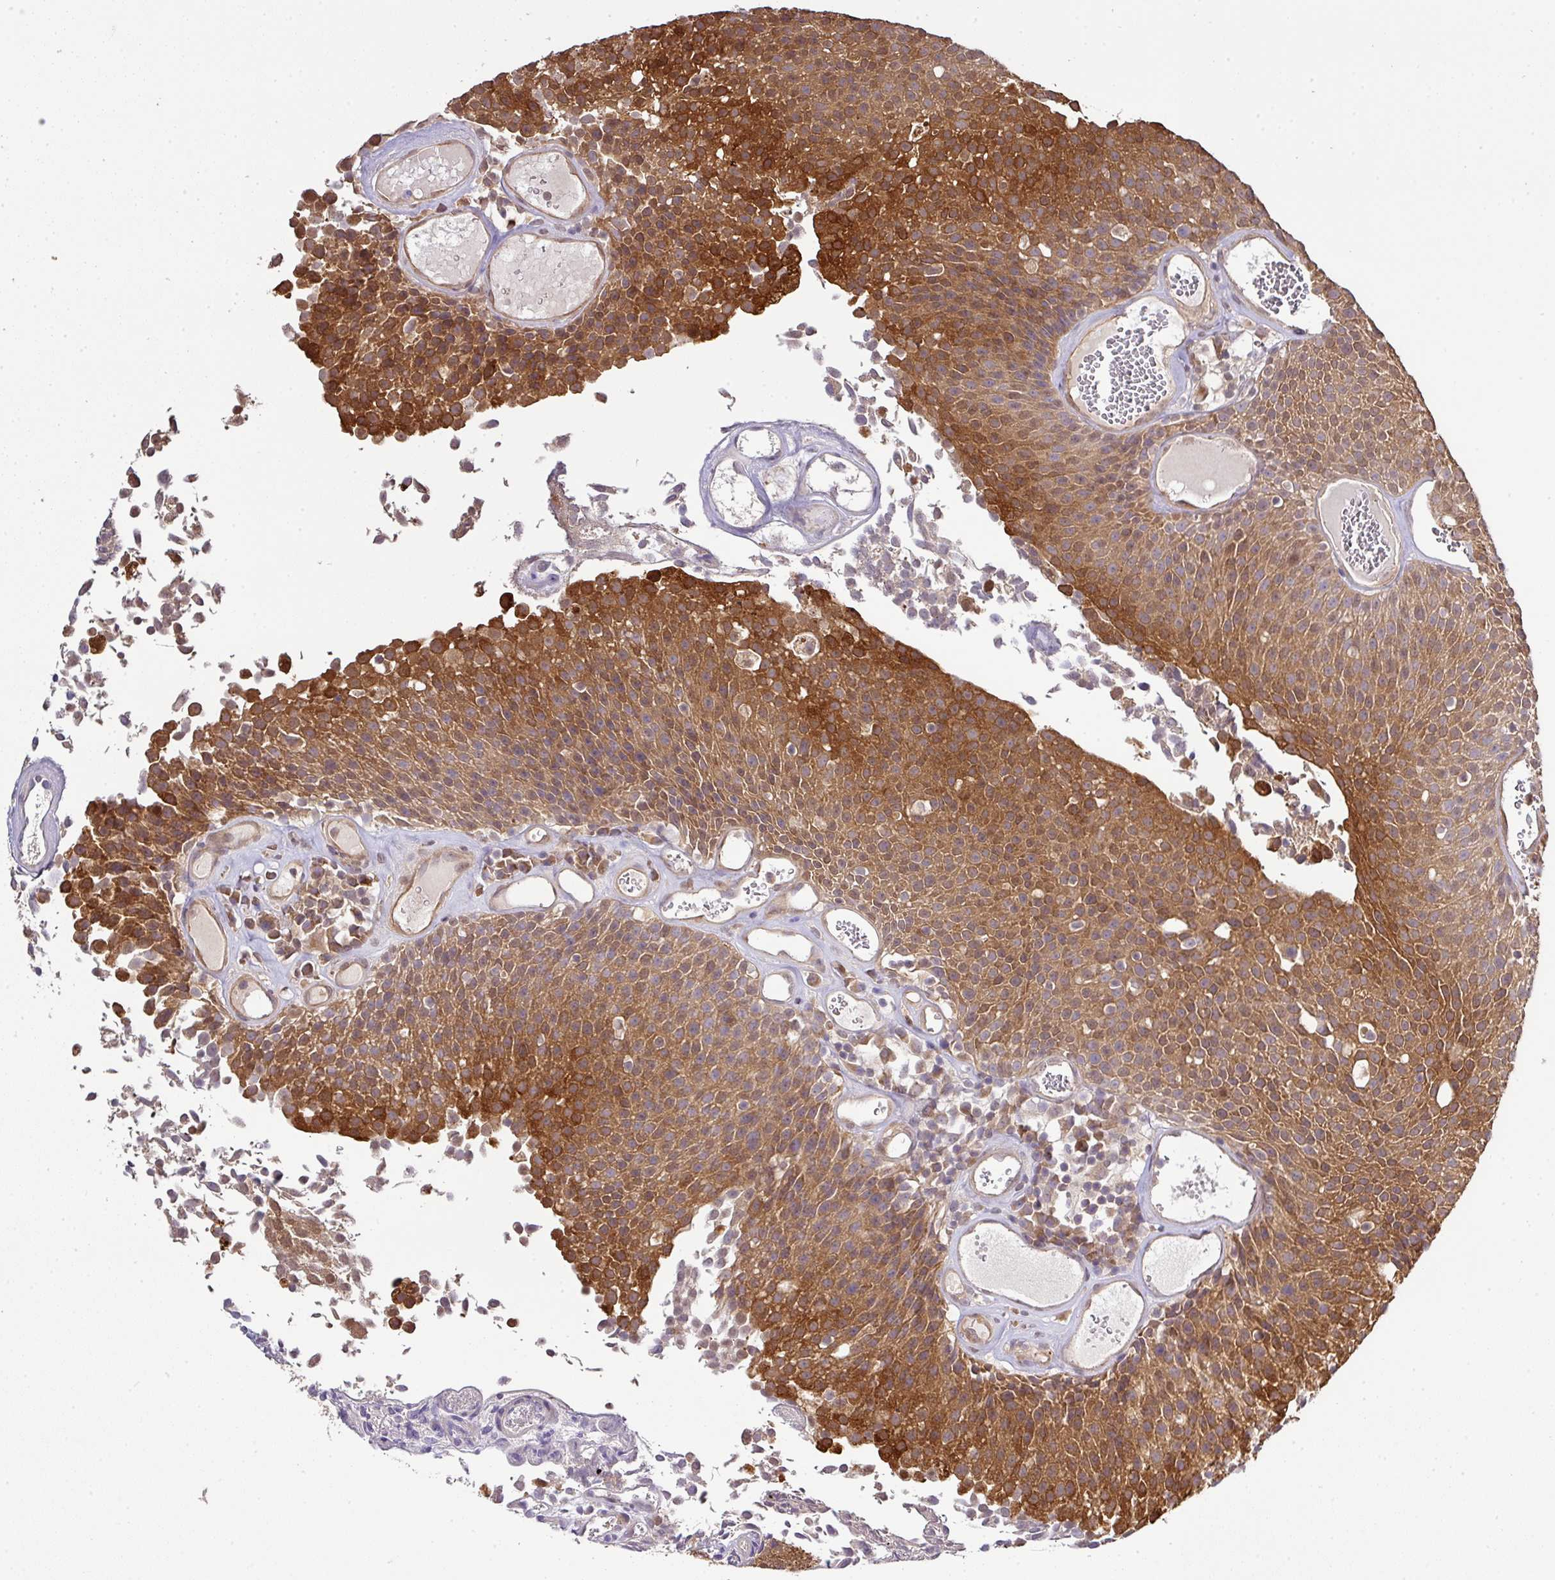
{"staining": {"intensity": "moderate", "quantity": ">75%", "location": "cytoplasmic/membranous"}, "tissue": "urothelial cancer", "cell_type": "Tumor cells", "image_type": "cancer", "snomed": [{"axis": "morphology", "description": "Urothelial carcinoma, Low grade"}, {"axis": "topography", "description": "Urinary bladder"}], "caption": "A medium amount of moderate cytoplasmic/membranous staining is present in approximately >75% of tumor cells in low-grade urothelial carcinoma tissue.", "gene": "TMEM107", "patient": {"sex": "female", "age": 79}}